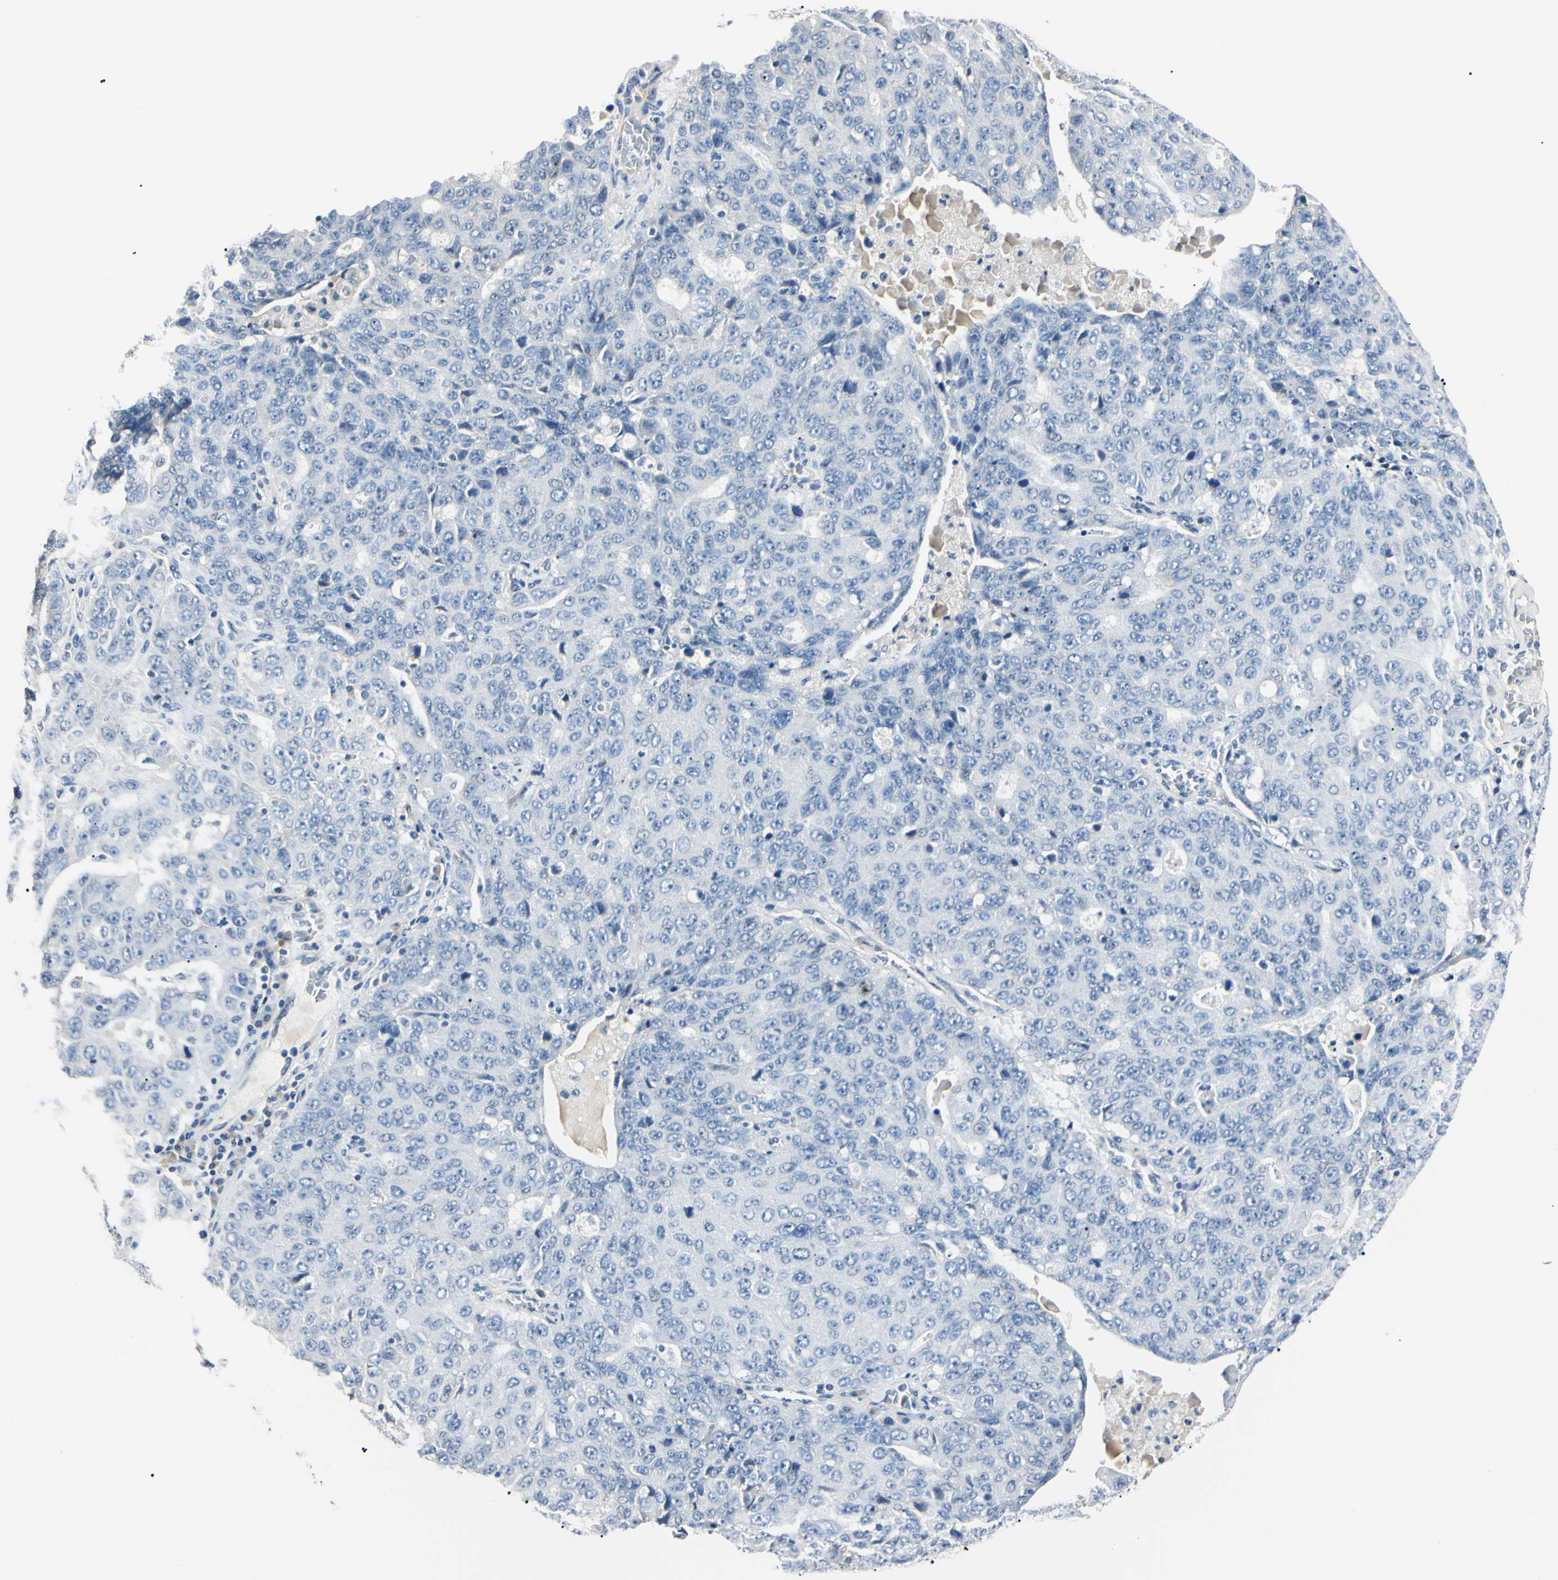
{"staining": {"intensity": "negative", "quantity": "none", "location": "none"}, "tissue": "ovarian cancer", "cell_type": "Tumor cells", "image_type": "cancer", "snomed": [{"axis": "morphology", "description": "Carcinoma, endometroid"}, {"axis": "topography", "description": "Ovary"}], "caption": "Tumor cells show no significant expression in ovarian cancer. Nuclei are stained in blue.", "gene": "AKR1C3", "patient": {"sex": "female", "age": 62}}